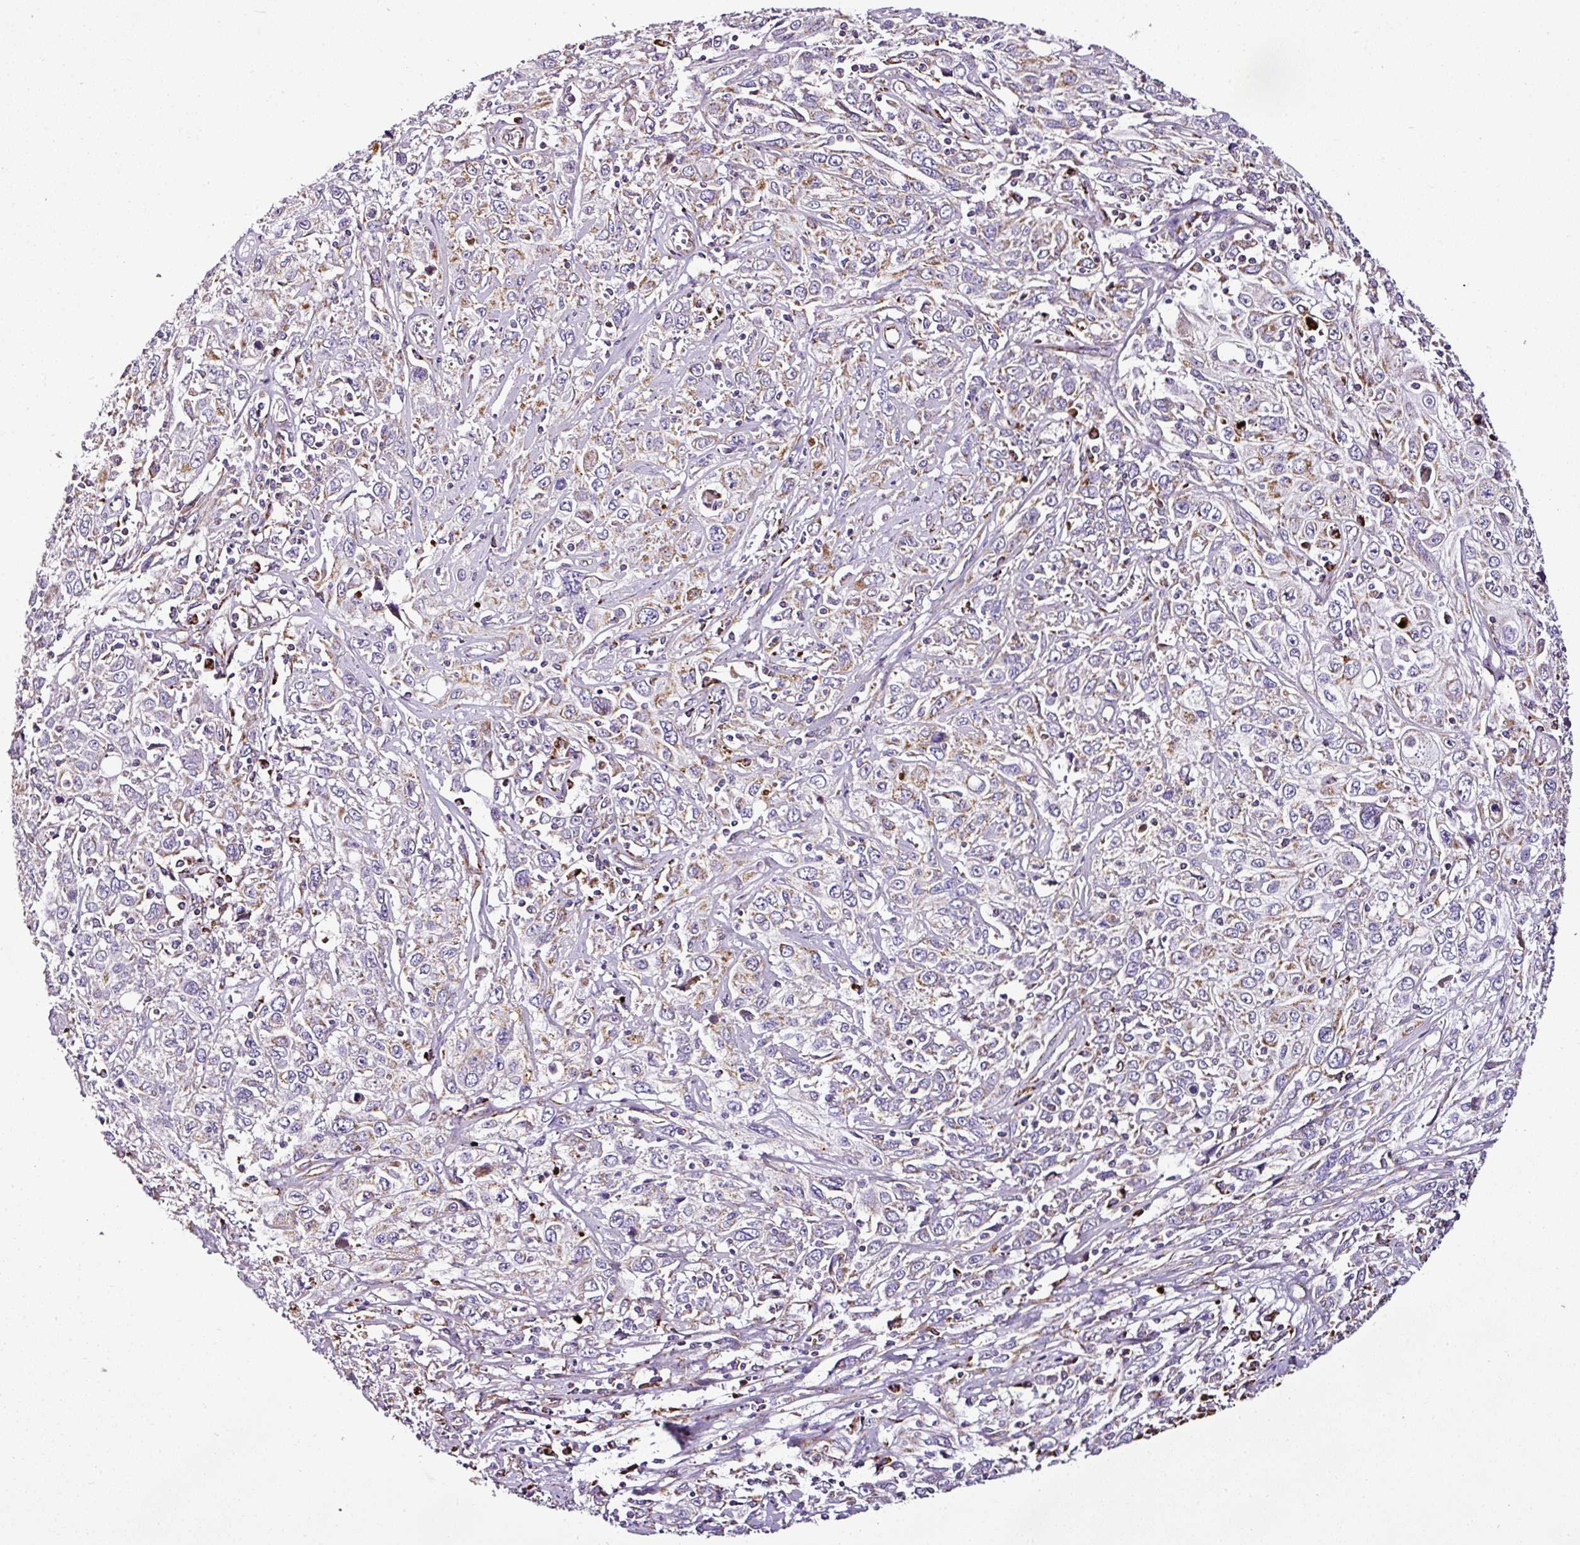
{"staining": {"intensity": "moderate", "quantity": "<25%", "location": "cytoplasmic/membranous"}, "tissue": "cervical cancer", "cell_type": "Tumor cells", "image_type": "cancer", "snomed": [{"axis": "morphology", "description": "Squamous cell carcinoma, NOS"}, {"axis": "topography", "description": "Cervix"}], "caption": "Immunohistochemistry of cervical cancer (squamous cell carcinoma) demonstrates low levels of moderate cytoplasmic/membranous staining in approximately <25% of tumor cells.", "gene": "DPAGT1", "patient": {"sex": "female", "age": 46}}